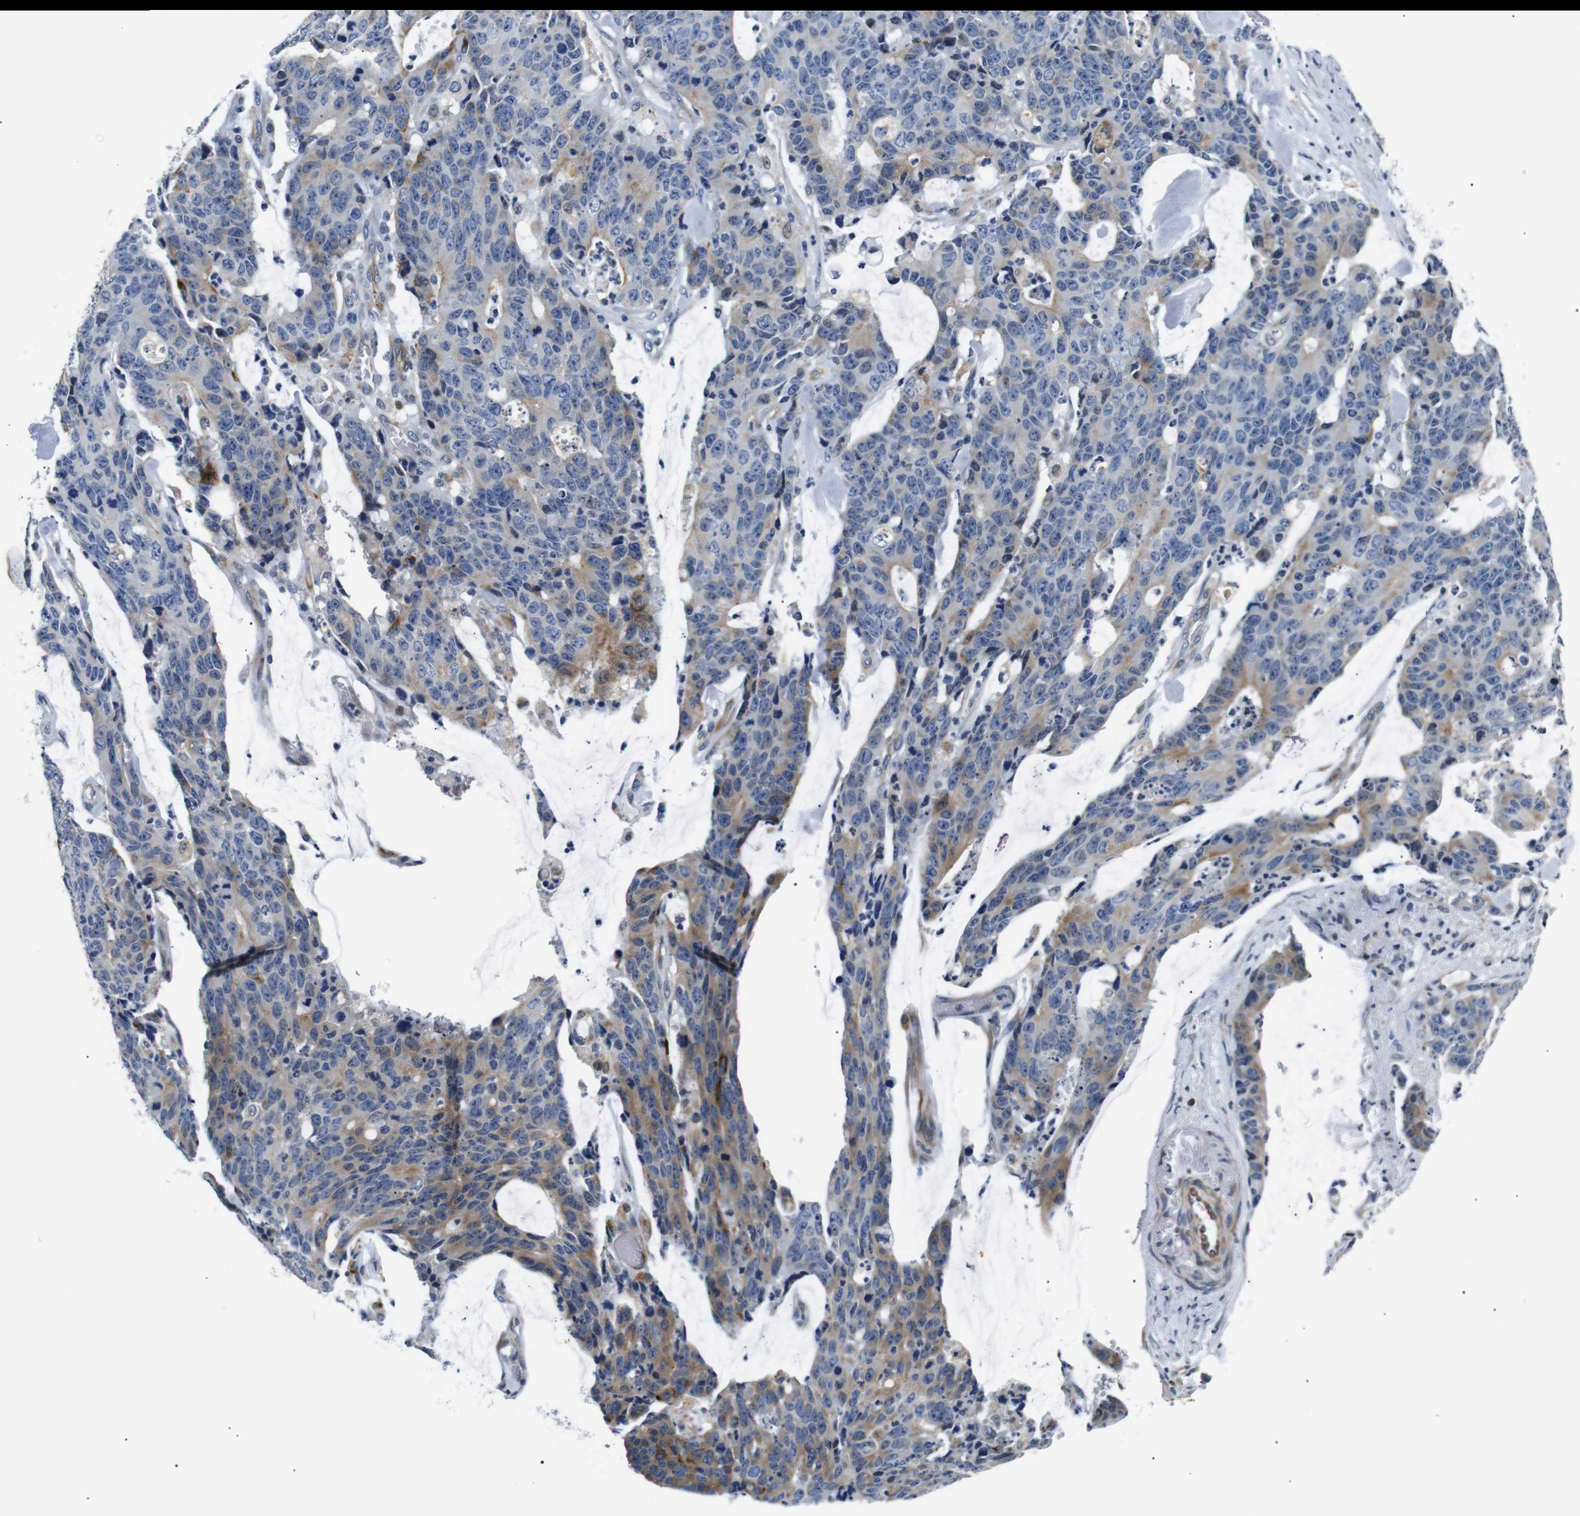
{"staining": {"intensity": "moderate", "quantity": "<25%", "location": "cytoplasmic/membranous"}, "tissue": "colorectal cancer", "cell_type": "Tumor cells", "image_type": "cancer", "snomed": [{"axis": "morphology", "description": "Adenocarcinoma, NOS"}, {"axis": "topography", "description": "Colon"}], "caption": "Immunohistochemistry (IHC) staining of colorectal cancer, which exhibits low levels of moderate cytoplasmic/membranous expression in about <25% of tumor cells indicating moderate cytoplasmic/membranous protein positivity. The staining was performed using DAB (brown) for protein detection and nuclei were counterstained in hematoxylin (blue).", "gene": "TAFA1", "patient": {"sex": "female", "age": 86}}